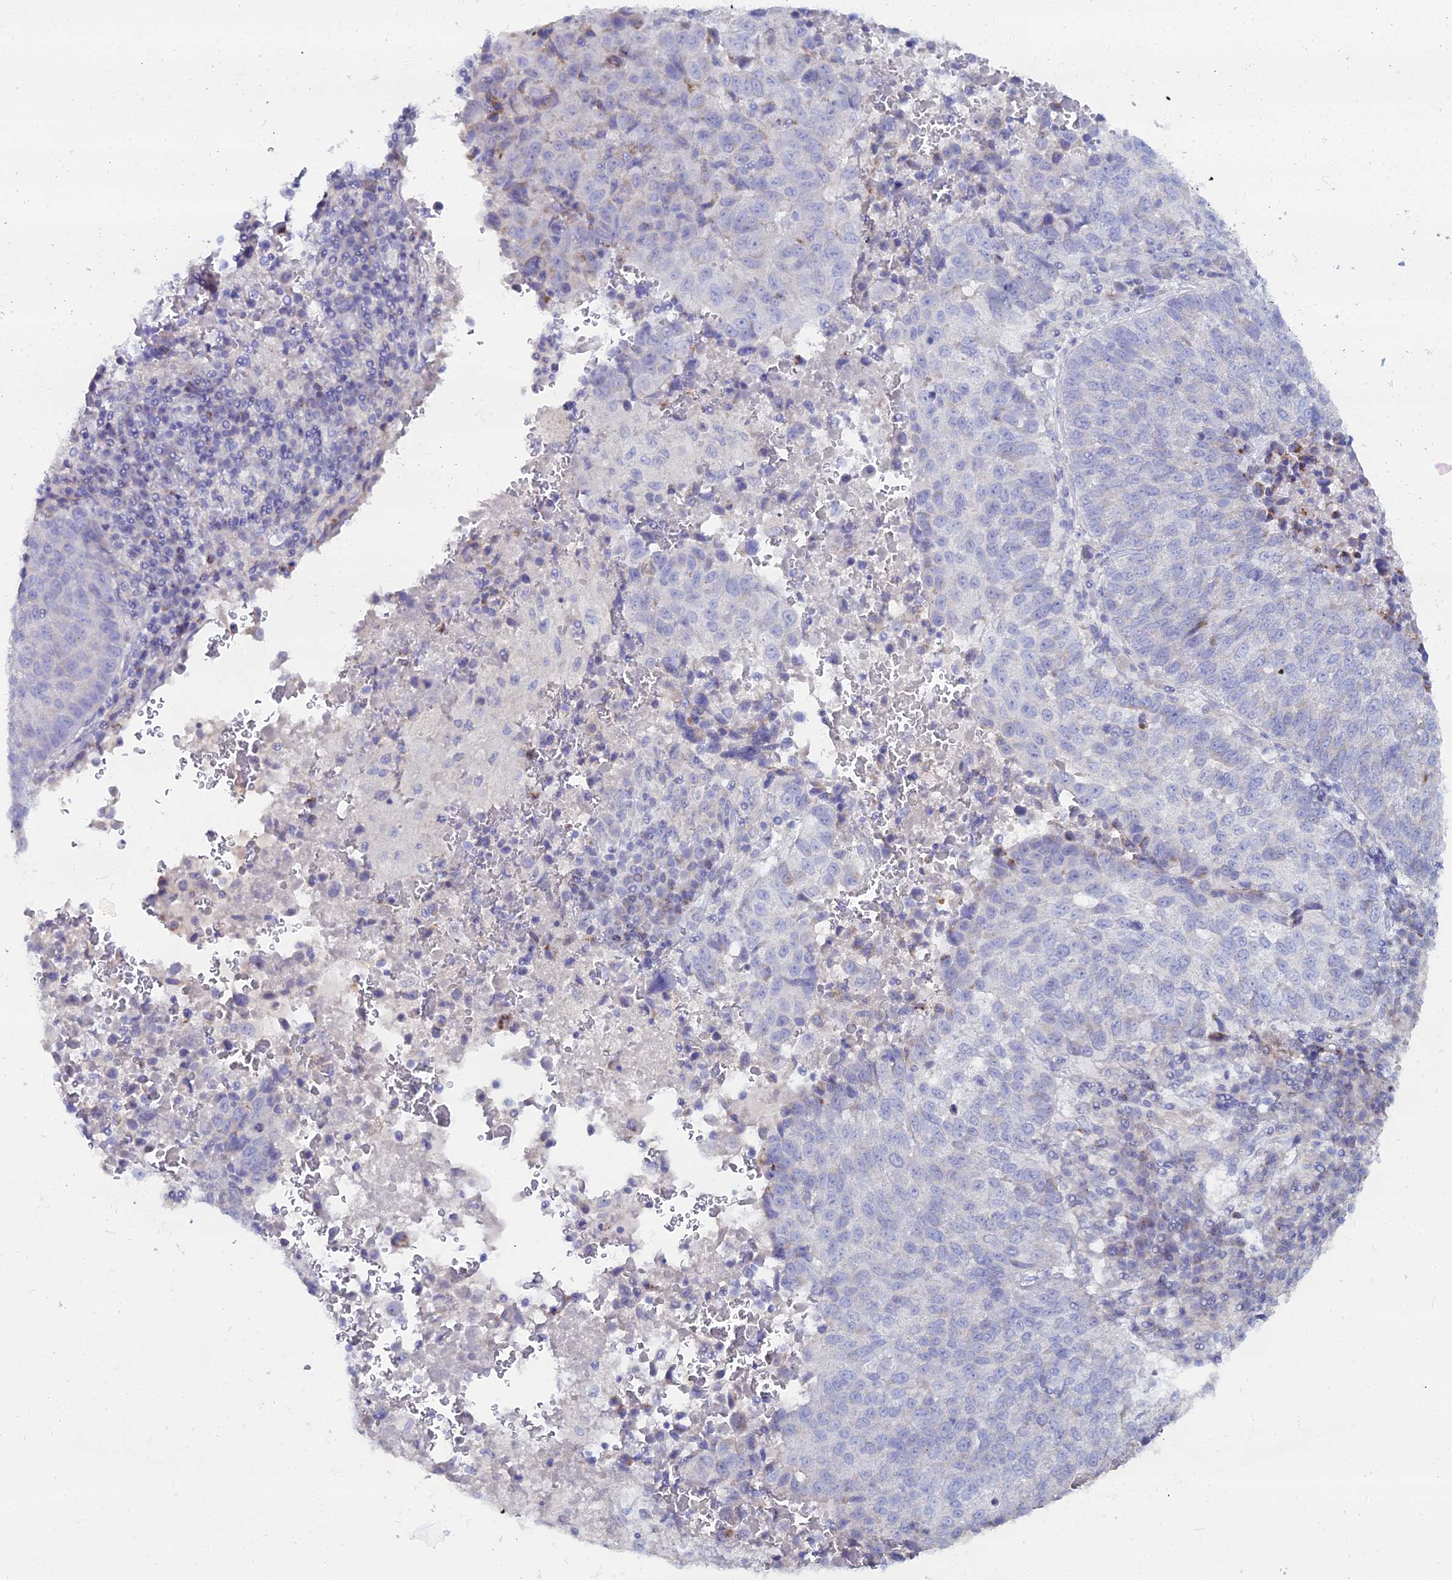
{"staining": {"intensity": "negative", "quantity": "none", "location": "none"}, "tissue": "lung cancer", "cell_type": "Tumor cells", "image_type": "cancer", "snomed": [{"axis": "morphology", "description": "Squamous cell carcinoma, NOS"}, {"axis": "topography", "description": "Lung"}], "caption": "Tumor cells are negative for brown protein staining in squamous cell carcinoma (lung).", "gene": "DHX34", "patient": {"sex": "male", "age": 73}}